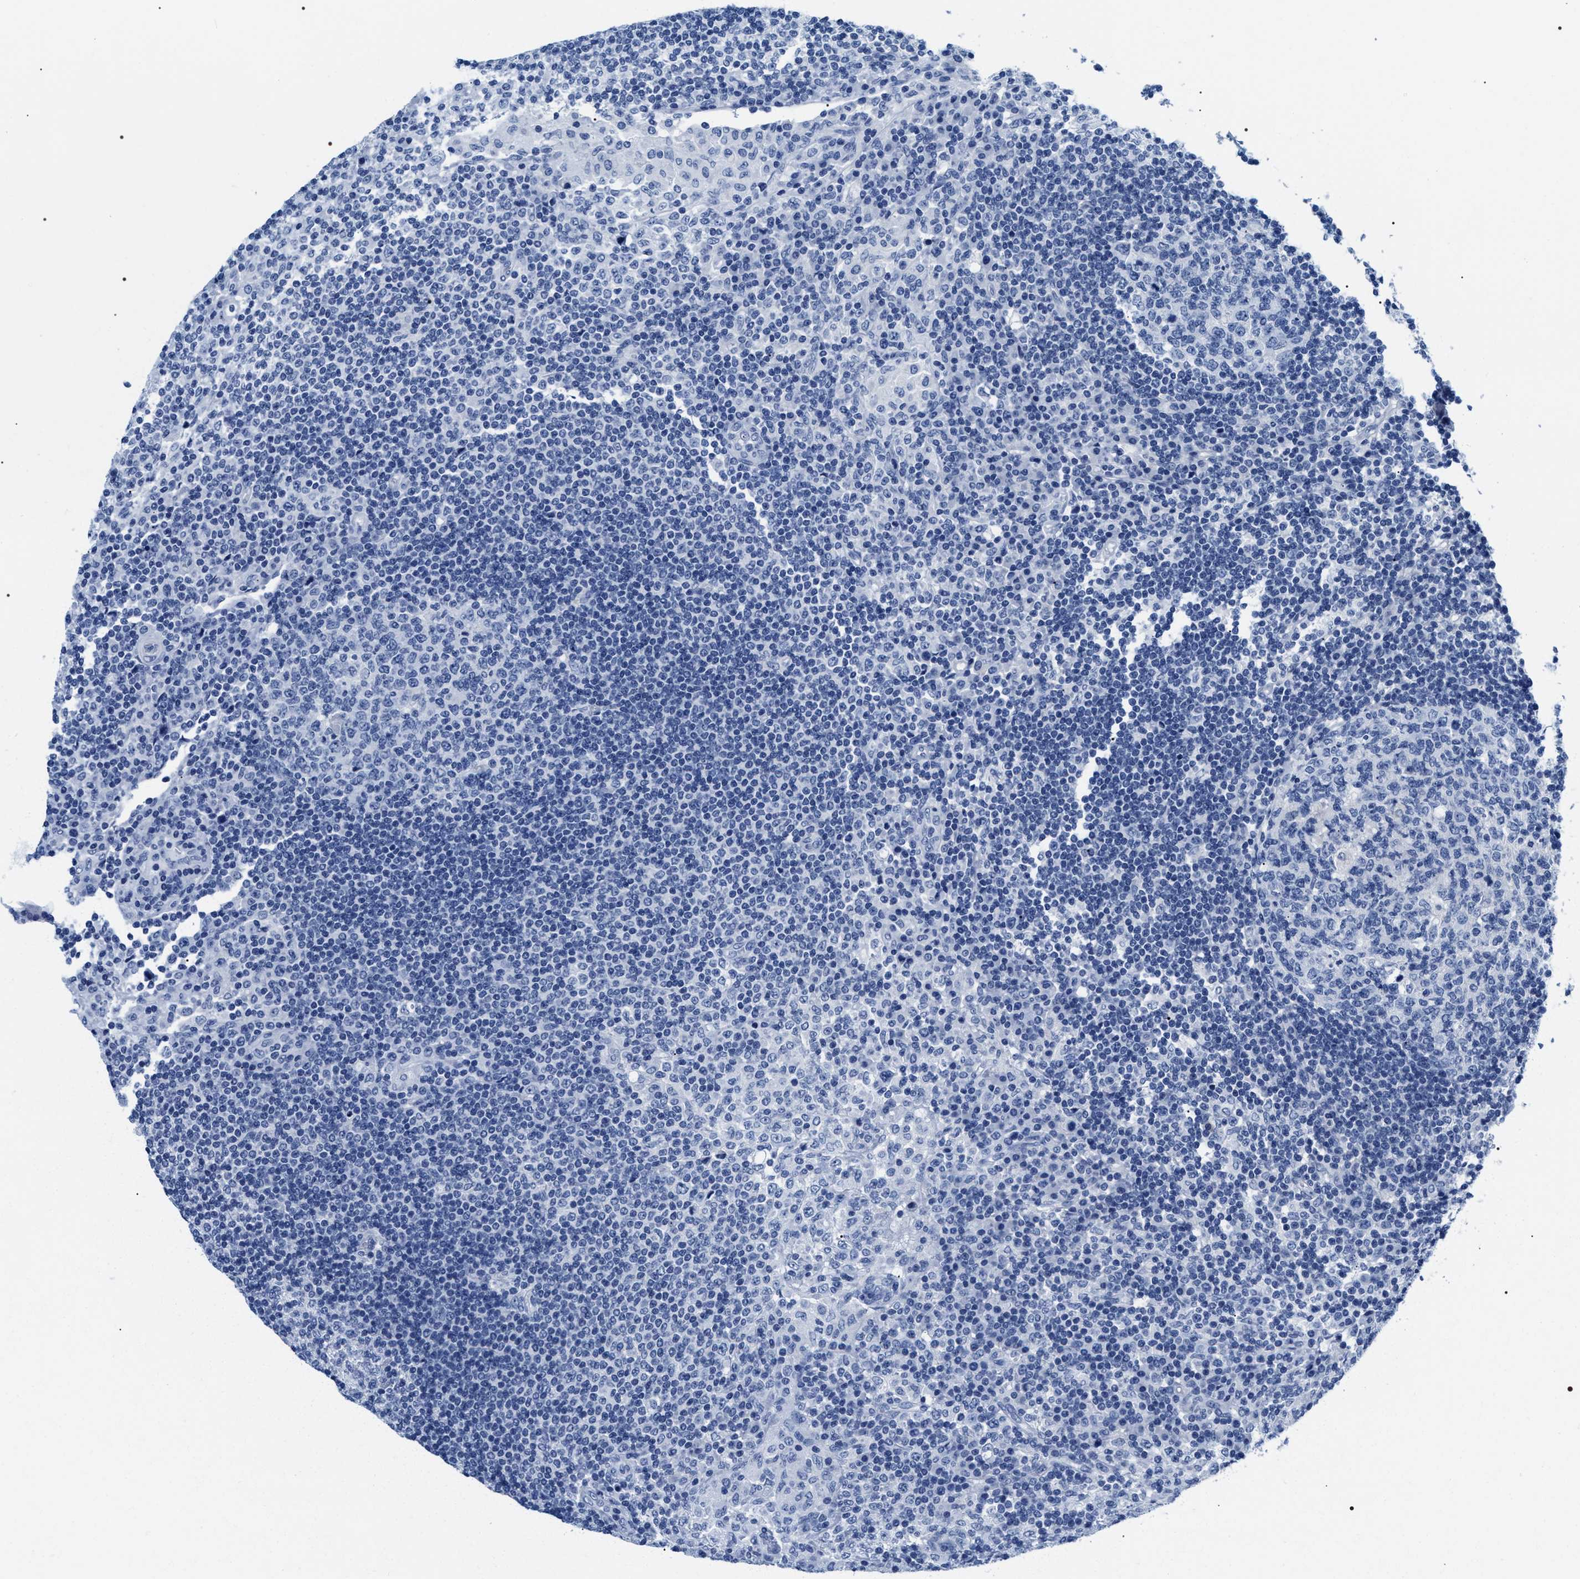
{"staining": {"intensity": "negative", "quantity": "none", "location": "none"}, "tissue": "lymph node", "cell_type": "Germinal center cells", "image_type": "normal", "snomed": [{"axis": "morphology", "description": "Normal tissue, NOS"}, {"axis": "topography", "description": "Lymph node"}], "caption": "A high-resolution image shows immunohistochemistry staining of normal lymph node, which demonstrates no significant expression in germinal center cells.", "gene": "ADH4", "patient": {"sex": "female", "age": 53}}